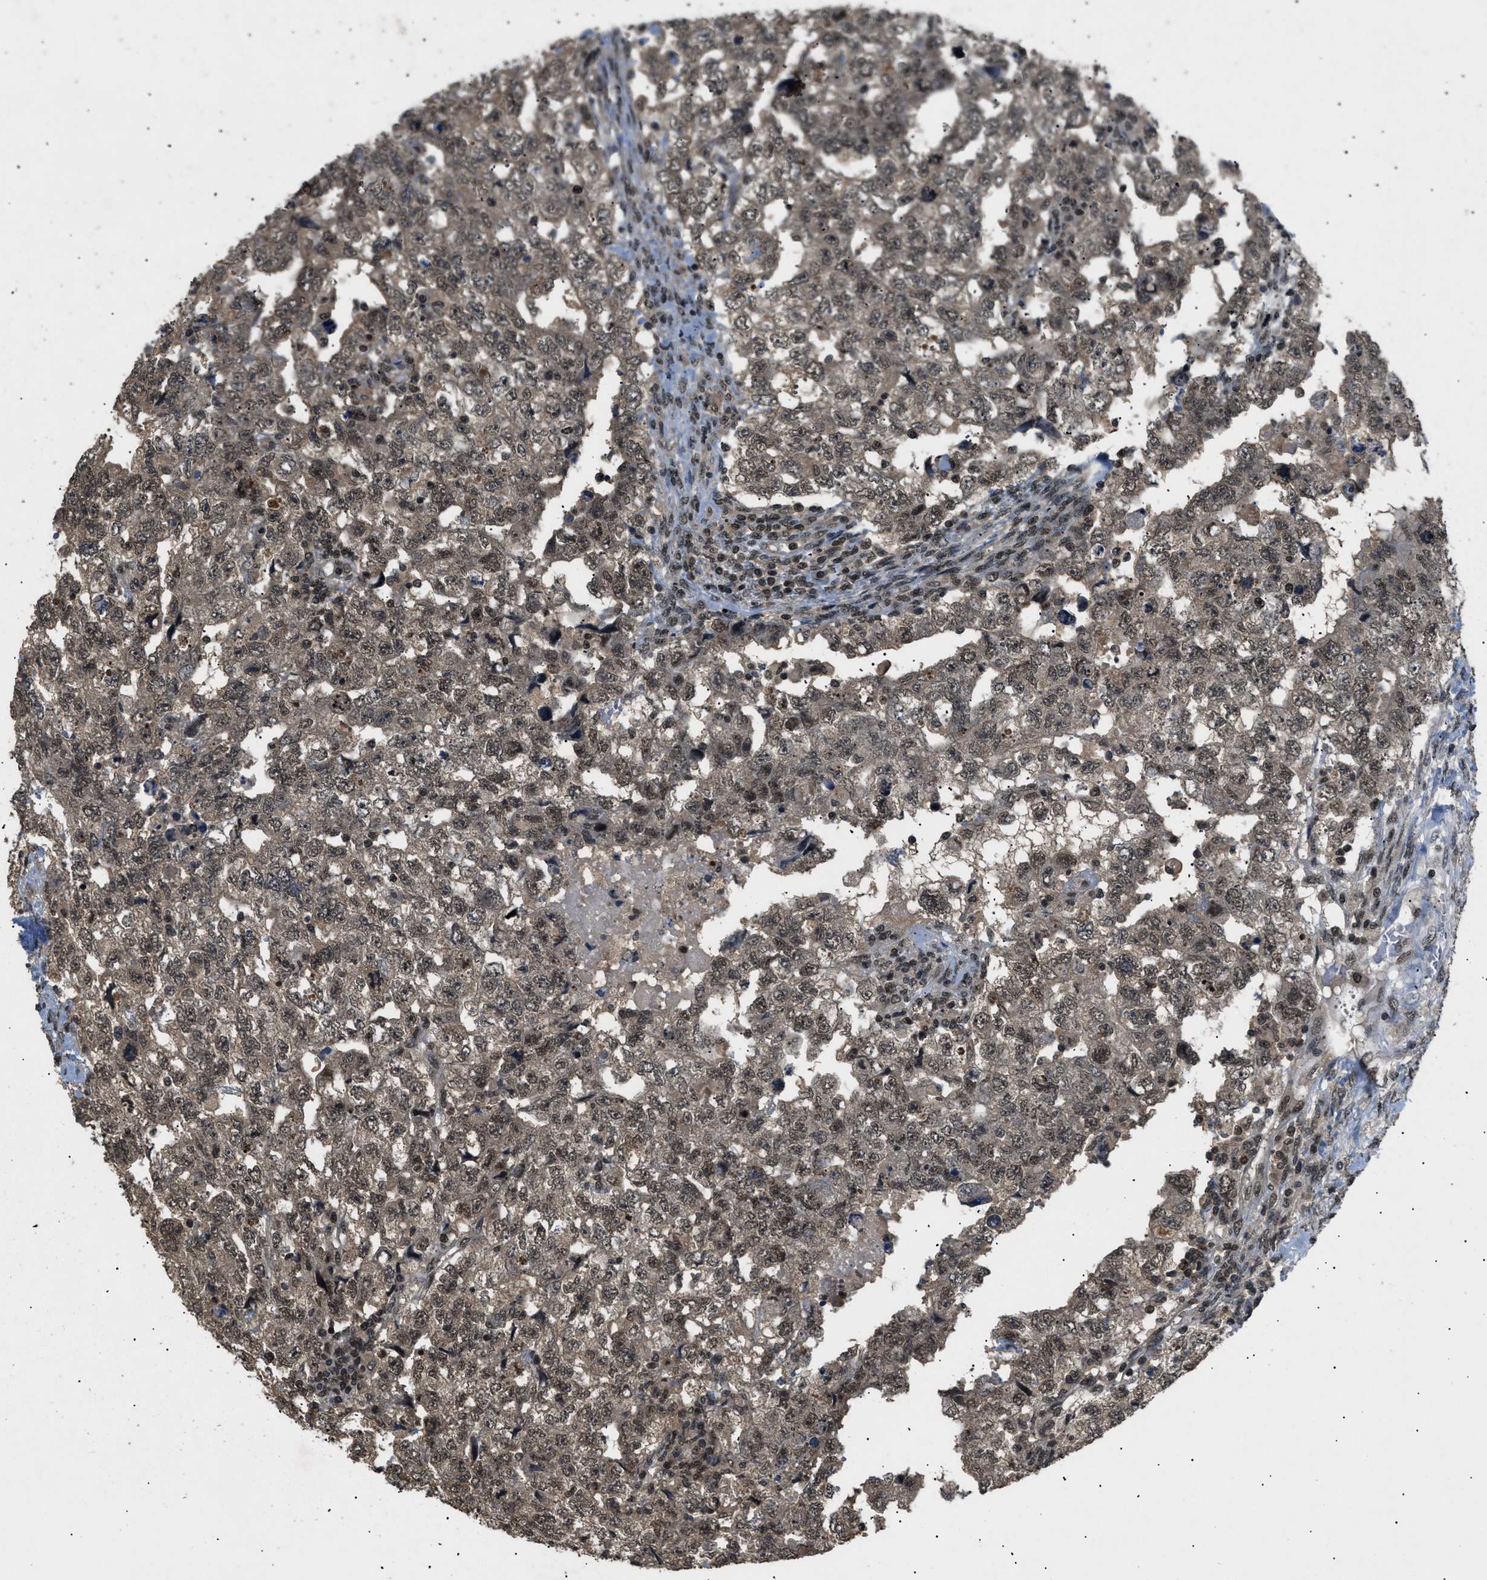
{"staining": {"intensity": "strong", "quantity": ">75%", "location": "cytoplasmic/membranous,nuclear"}, "tissue": "testis cancer", "cell_type": "Tumor cells", "image_type": "cancer", "snomed": [{"axis": "morphology", "description": "Carcinoma, Embryonal, NOS"}, {"axis": "topography", "description": "Testis"}], "caption": "Immunohistochemistry (IHC) image of embryonal carcinoma (testis) stained for a protein (brown), which shows high levels of strong cytoplasmic/membranous and nuclear staining in approximately >75% of tumor cells.", "gene": "RBM5", "patient": {"sex": "male", "age": 36}}